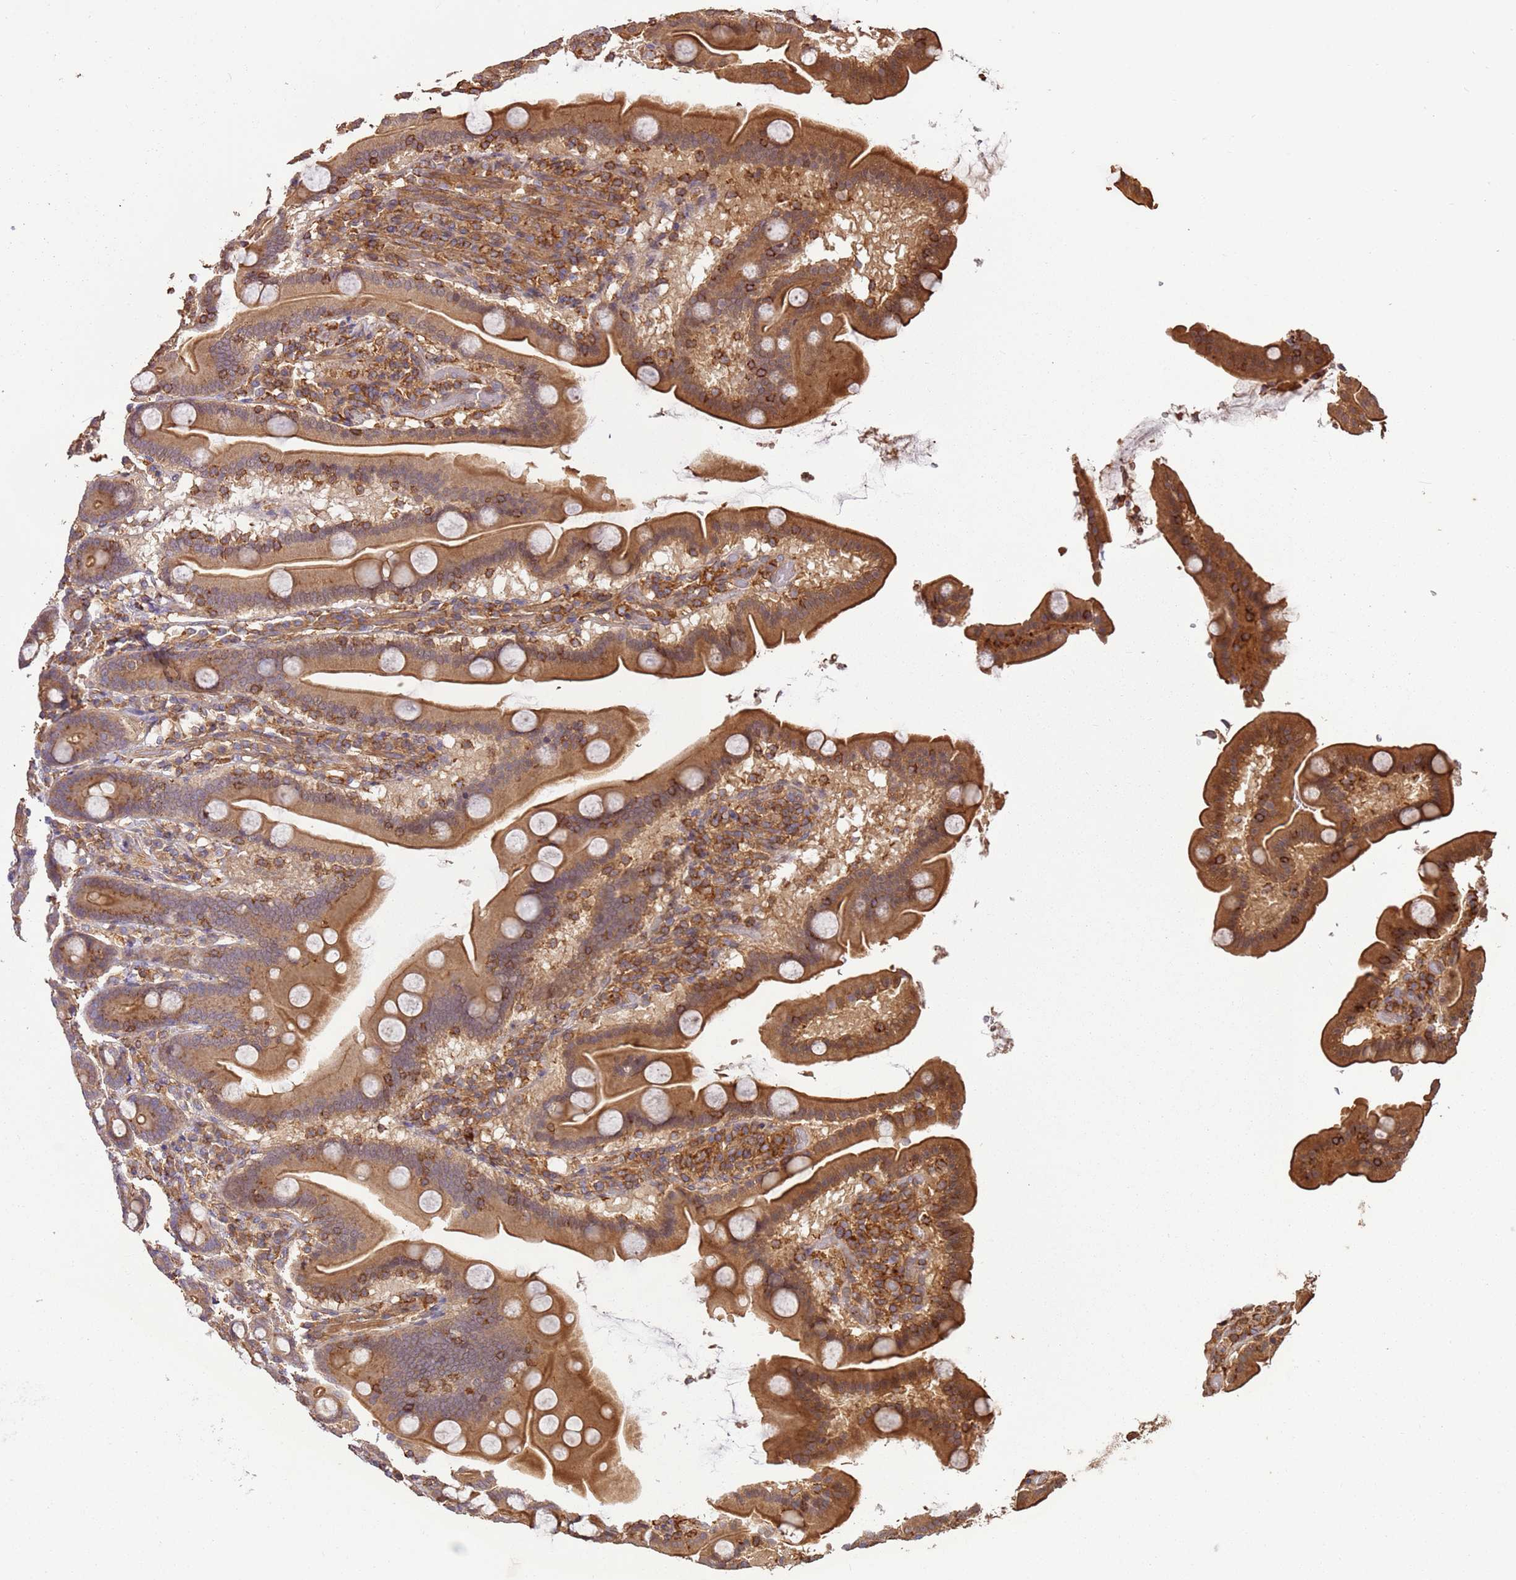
{"staining": {"intensity": "moderate", "quantity": ">75%", "location": "cytoplasmic/membranous"}, "tissue": "duodenum", "cell_type": "Glandular cells", "image_type": "normal", "snomed": [{"axis": "morphology", "description": "Normal tissue, NOS"}, {"axis": "topography", "description": "Duodenum"}], "caption": "A histopathology image showing moderate cytoplasmic/membranous positivity in approximately >75% of glandular cells in unremarkable duodenum, as visualized by brown immunohistochemical staining.", "gene": "ACVR2A", "patient": {"sex": "male", "age": 55}}